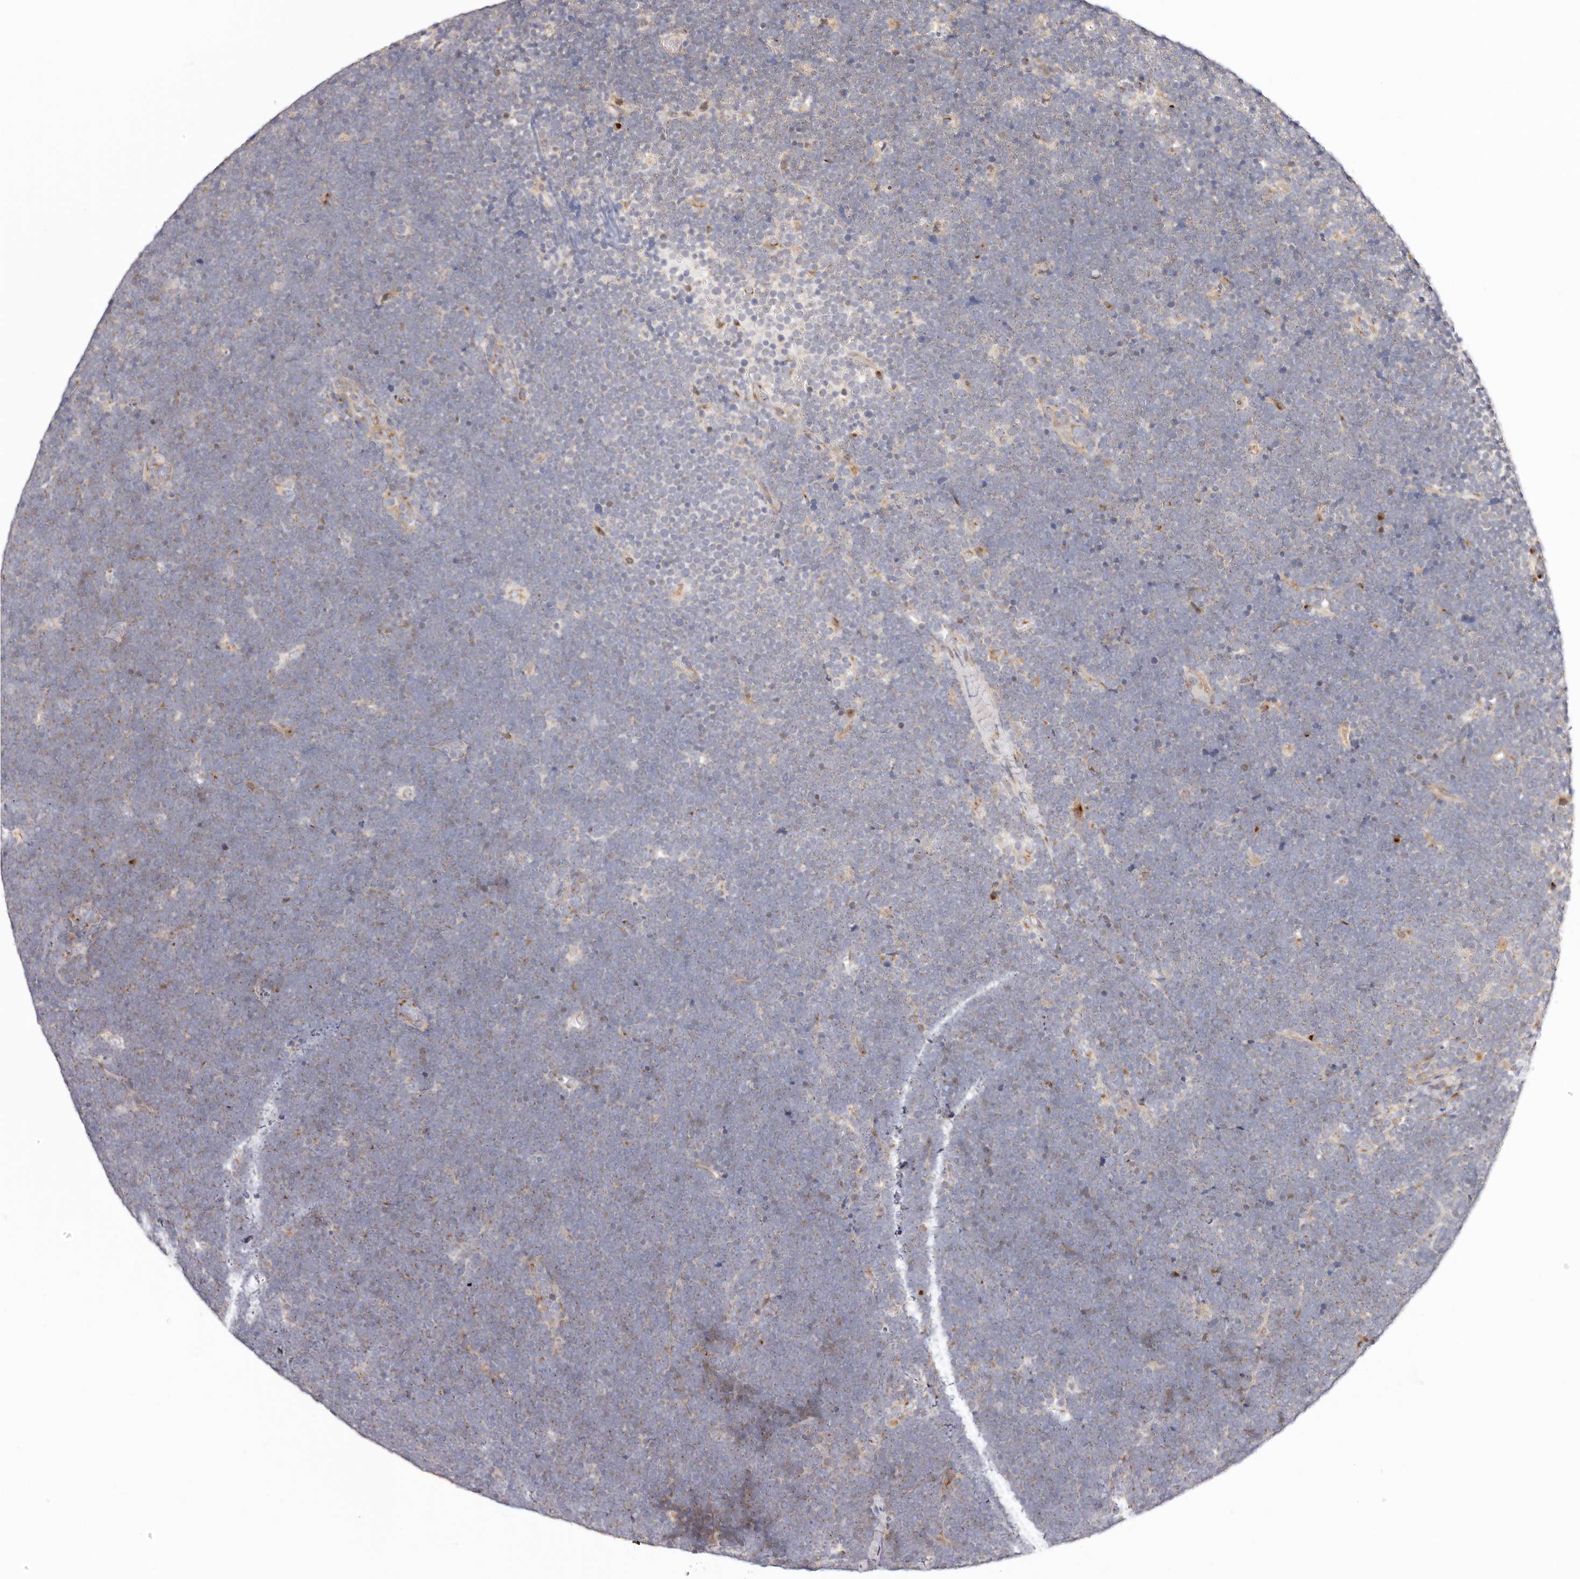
{"staining": {"intensity": "weak", "quantity": "<25%", "location": "cytoplasmic/membranous"}, "tissue": "lymphoma", "cell_type": "Tumor cells", "image_type": "cancer", "snomed": [{"axis": "morphology", "description": "Malignant lymphoma, non-Hodgkin's type, High grade"}, {"axis": "topography", "description": "Lymph node"}], "caption": "This is an IHC image of lymphoma. There is no positivity in tumor cells.", "gene": "MAPK6", "patient": {"sex": "male", "age": 13}}